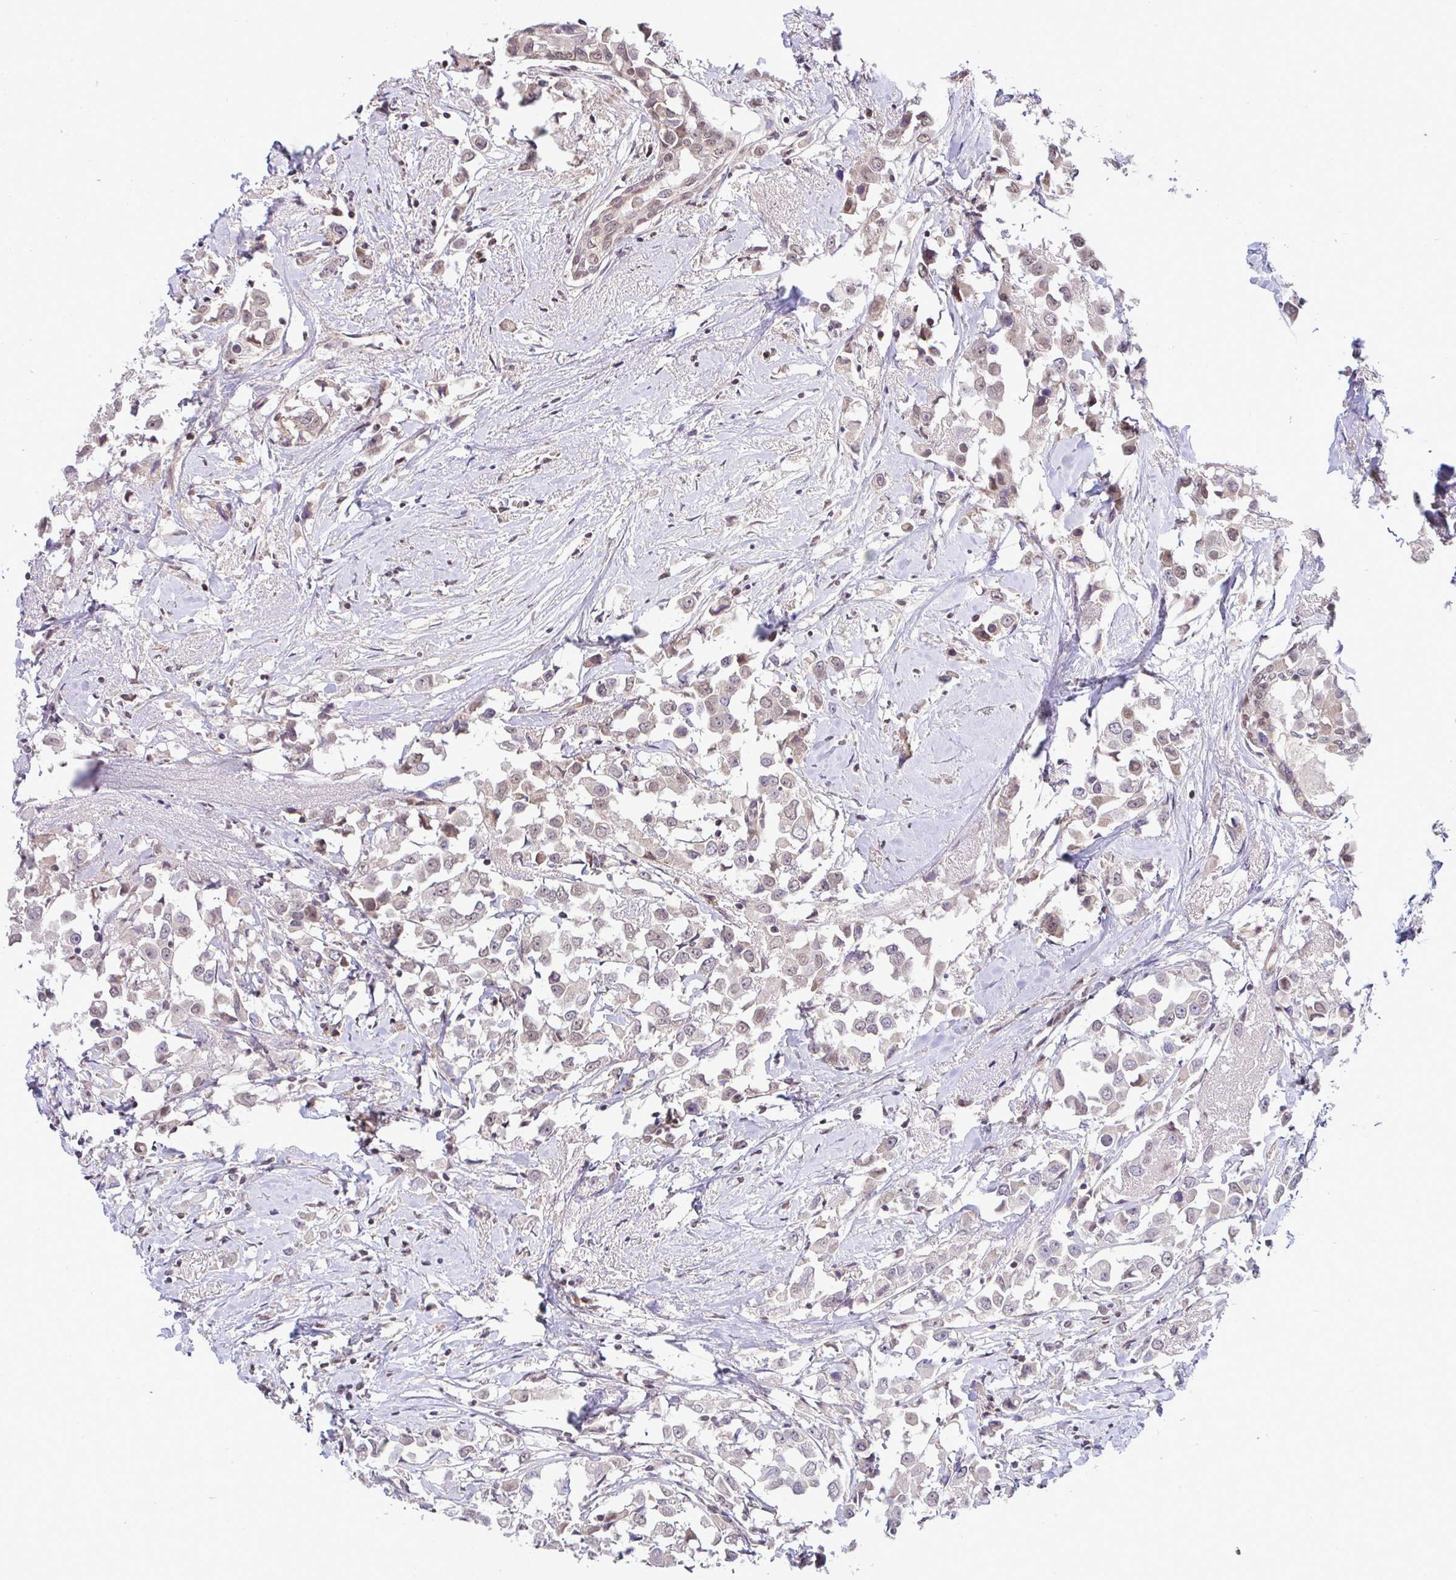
{"staining": {"intensity": "weak", "quantity": "25%-75%", "location": "nuclear"}, "tissue": "breast cancer", "cell_type": "Tumor cells", "image_type": "cancer", "snomed": [{"axis": "morphology", "description": "Duct carcinoma"}, {"axis": "topography", "description": "Breast"}], "caption": "This is a histology image of immunohistochemistry (IHC) staining of invasive ductal carcinoma (breast), which shows weak positivity in the nuclear of tumor cells.", "gene": "C9orf64", "patient": {"sex": "female", "age": 61}}